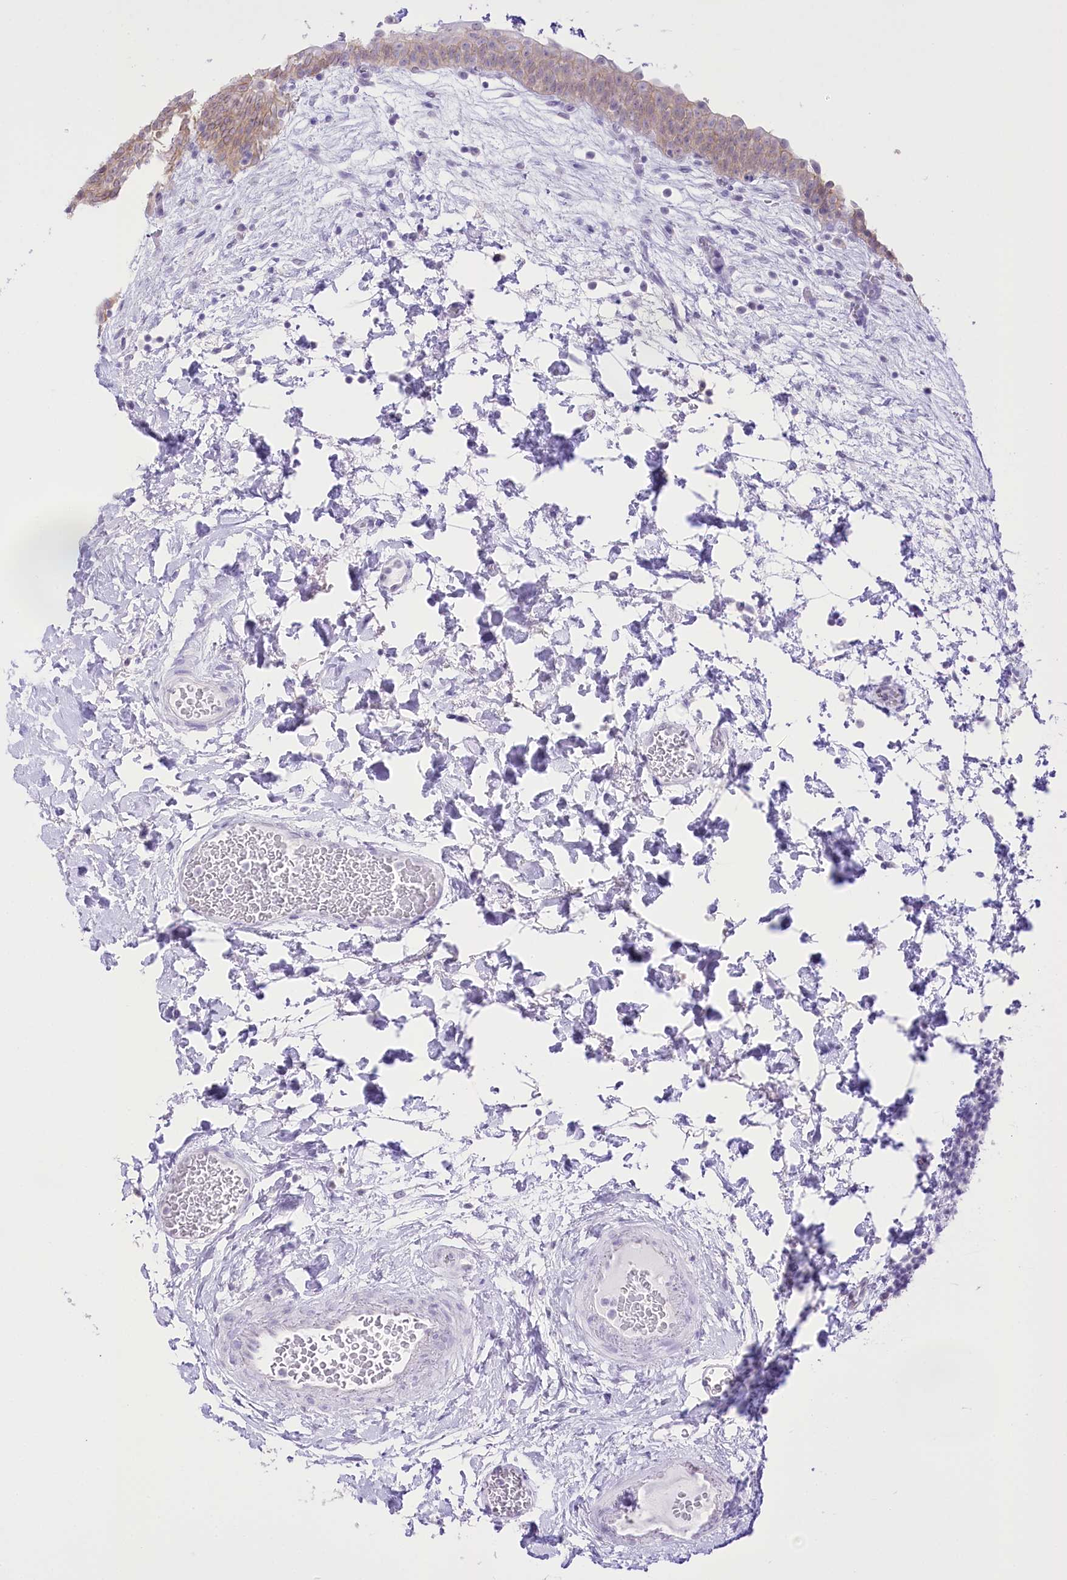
{"staining": {"intensity": "weak", "quantity": ">75%", "location": "cytoplasmic/membranous"}, "tissue": "urinary bladder", "cell_type": "Urothelial cells", "image_type": "normal", "snomed": [{"axis": "morphology", "description": "Normal tissue, NOS"}, {"axis": "topography", "description": "Urinary bladder"}], "caption": "Immunohistochemical staining of normal urinary bladder exhibits weak cytoplasmic/membranous protein staining in about >75% of urothelial cells.", "gene": "SLC39A10", "patient": {"sex": "male", "age": 83}}